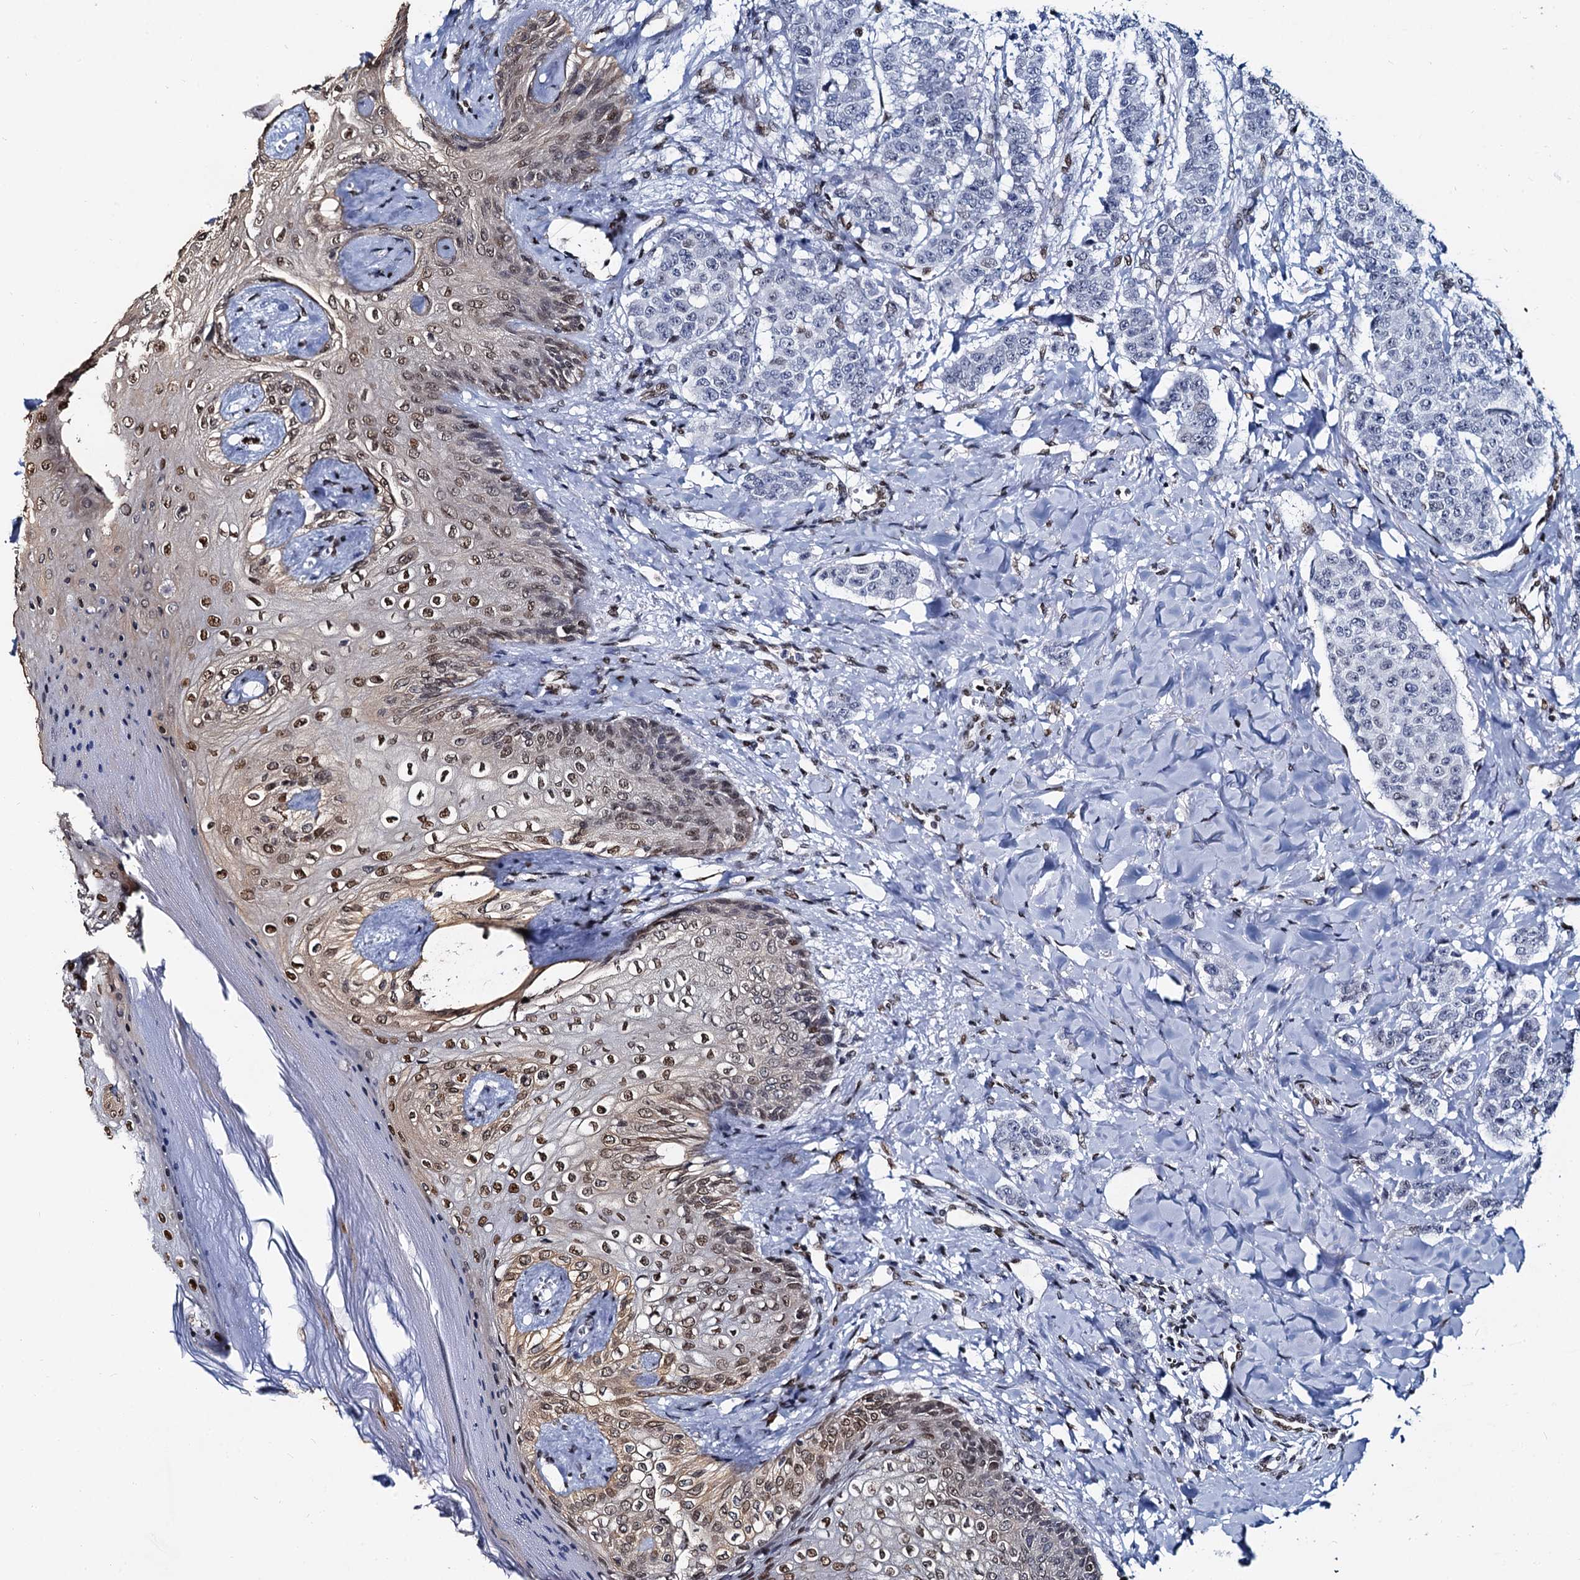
{"staining": {"intensity": "negative", "quantity": "none", "location": "none"}, "tissue": "breast cancer", "cell_type": "Tumor cells", "image_type": "cancer", "snomed": [{"axis": "morphology", "description": "Duct carcinoma"}, {"axis": "topography", "description": "Breast"}], "caption": "A high-resolution micrograph shows IHC staining of breast cancer (infiltrating ductal carcinoma), which reveals no significant positivity in tumor cells.", "gene": "CMAS", "patient": {"sex": "female", "age": 40}}